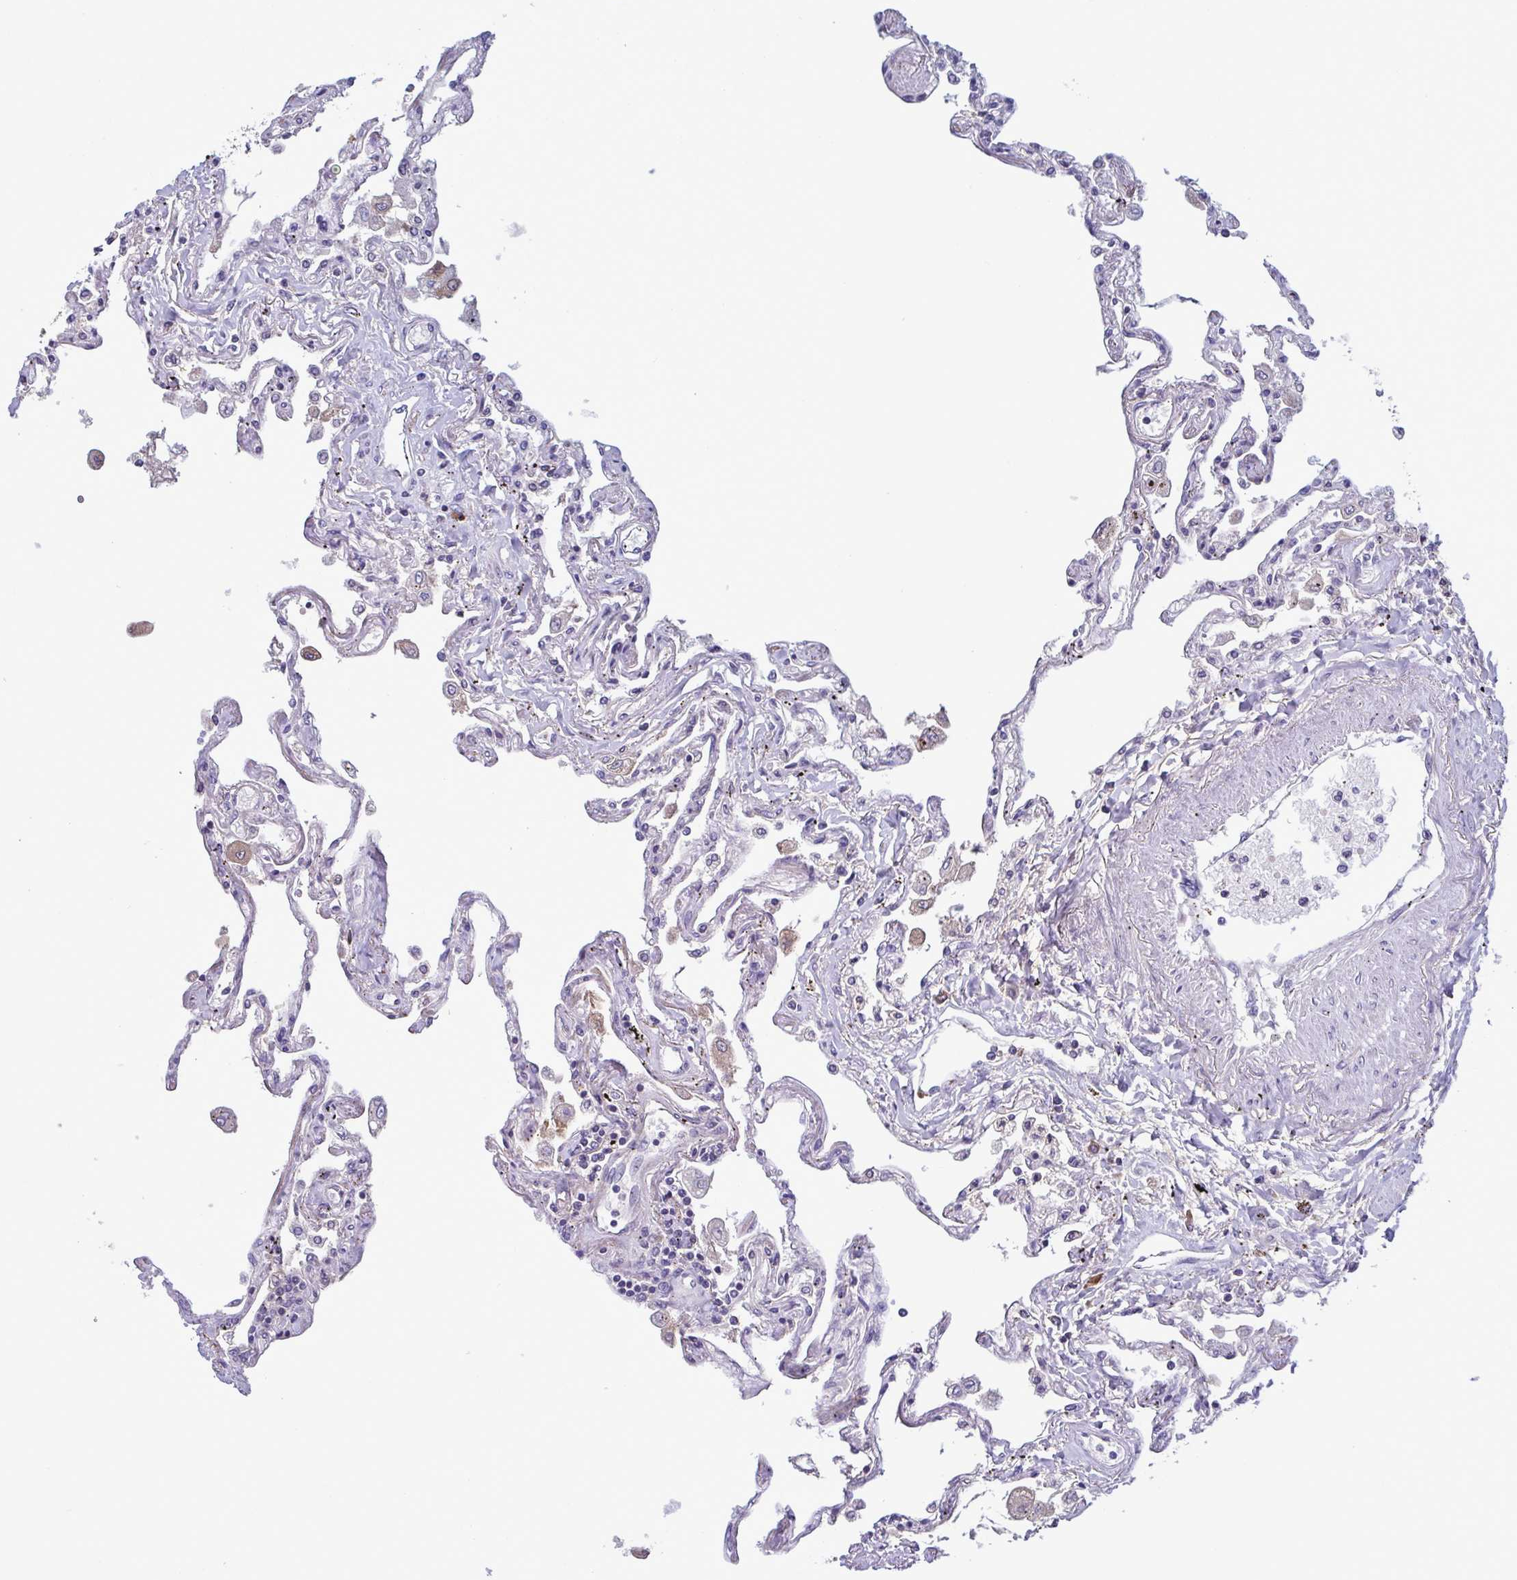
{"staining": {"intensity": "negative", "quantity": "none", "location": "none"}, "tissue": "lung", "cell_type": "Alveolar cells", "image_type": "normal", "snomed": [{"axis": "morphology", "description": "Normal tissue, NOS"}, {"axis": "morphology", "description": "Adenocarcinoma, NOS"}, {"axis": "topography", "description": "Cartilage tissue"}, {"axis": "topography", "description": "Lung"}], "caption": "A micrograph of human lung is negative for staining in alveolar cells.", "gene": "F13B", "patient": {"sex": "female", "age": 67}}